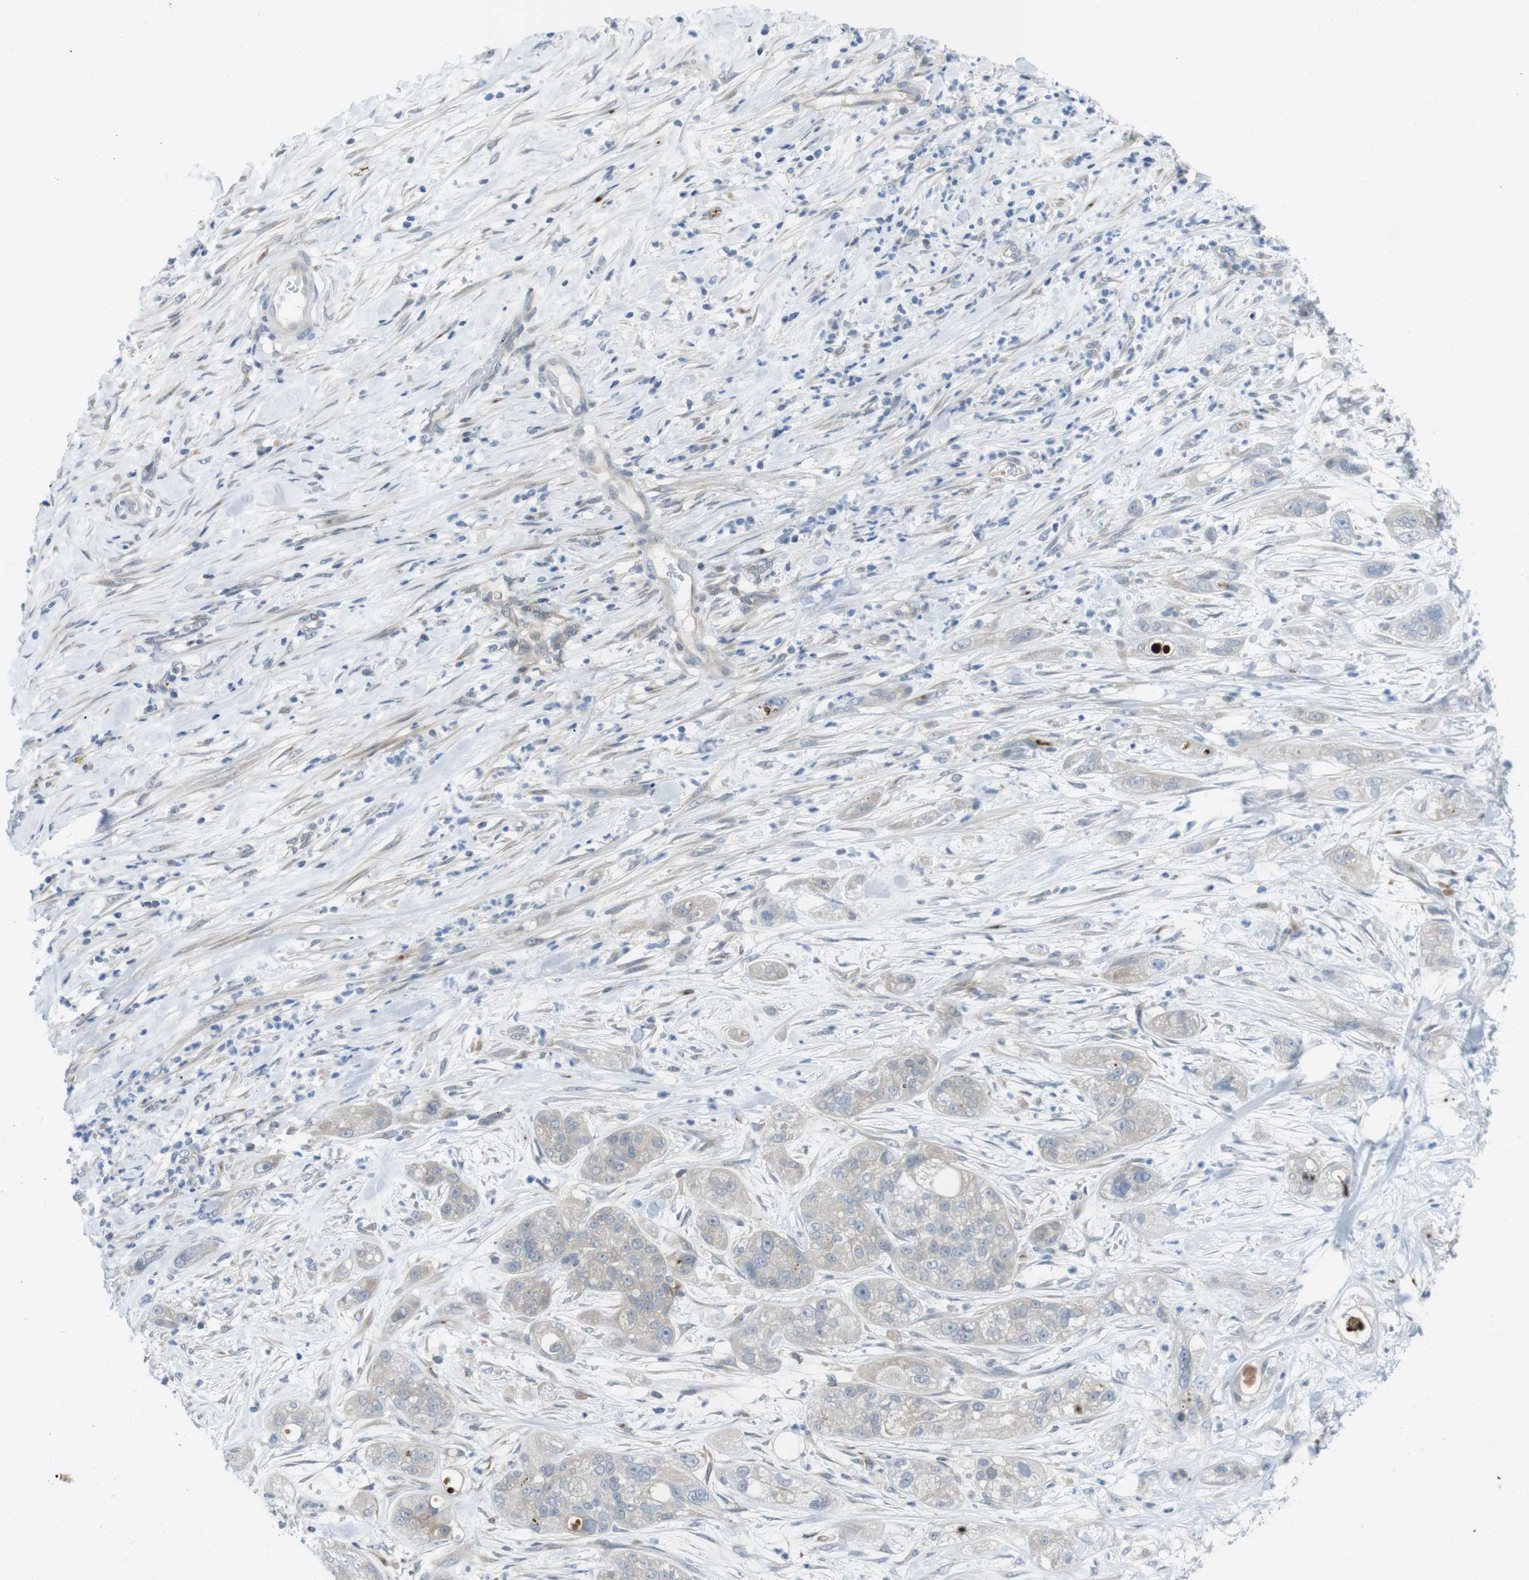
{"staining": {"intensity": "weak", "quantity": "<25%", "location": "cytoplasmic/membranous"}, "tissue": "pancreatic cancer", "cell_type": "Tumor cells", "image_type": "cancer", "snomed": [{"axis": "morphology", "description": "Adenocarcinoma, NOS"}, {"axis": "topography", "description": "Pancreas"}], "caption": "The histopathology image demonstrates no significant expression in tumor cells of adenocarcinoma (pancreatic).", "gene": "CASP2", "patient": {"sex": "female", "age": 78}}